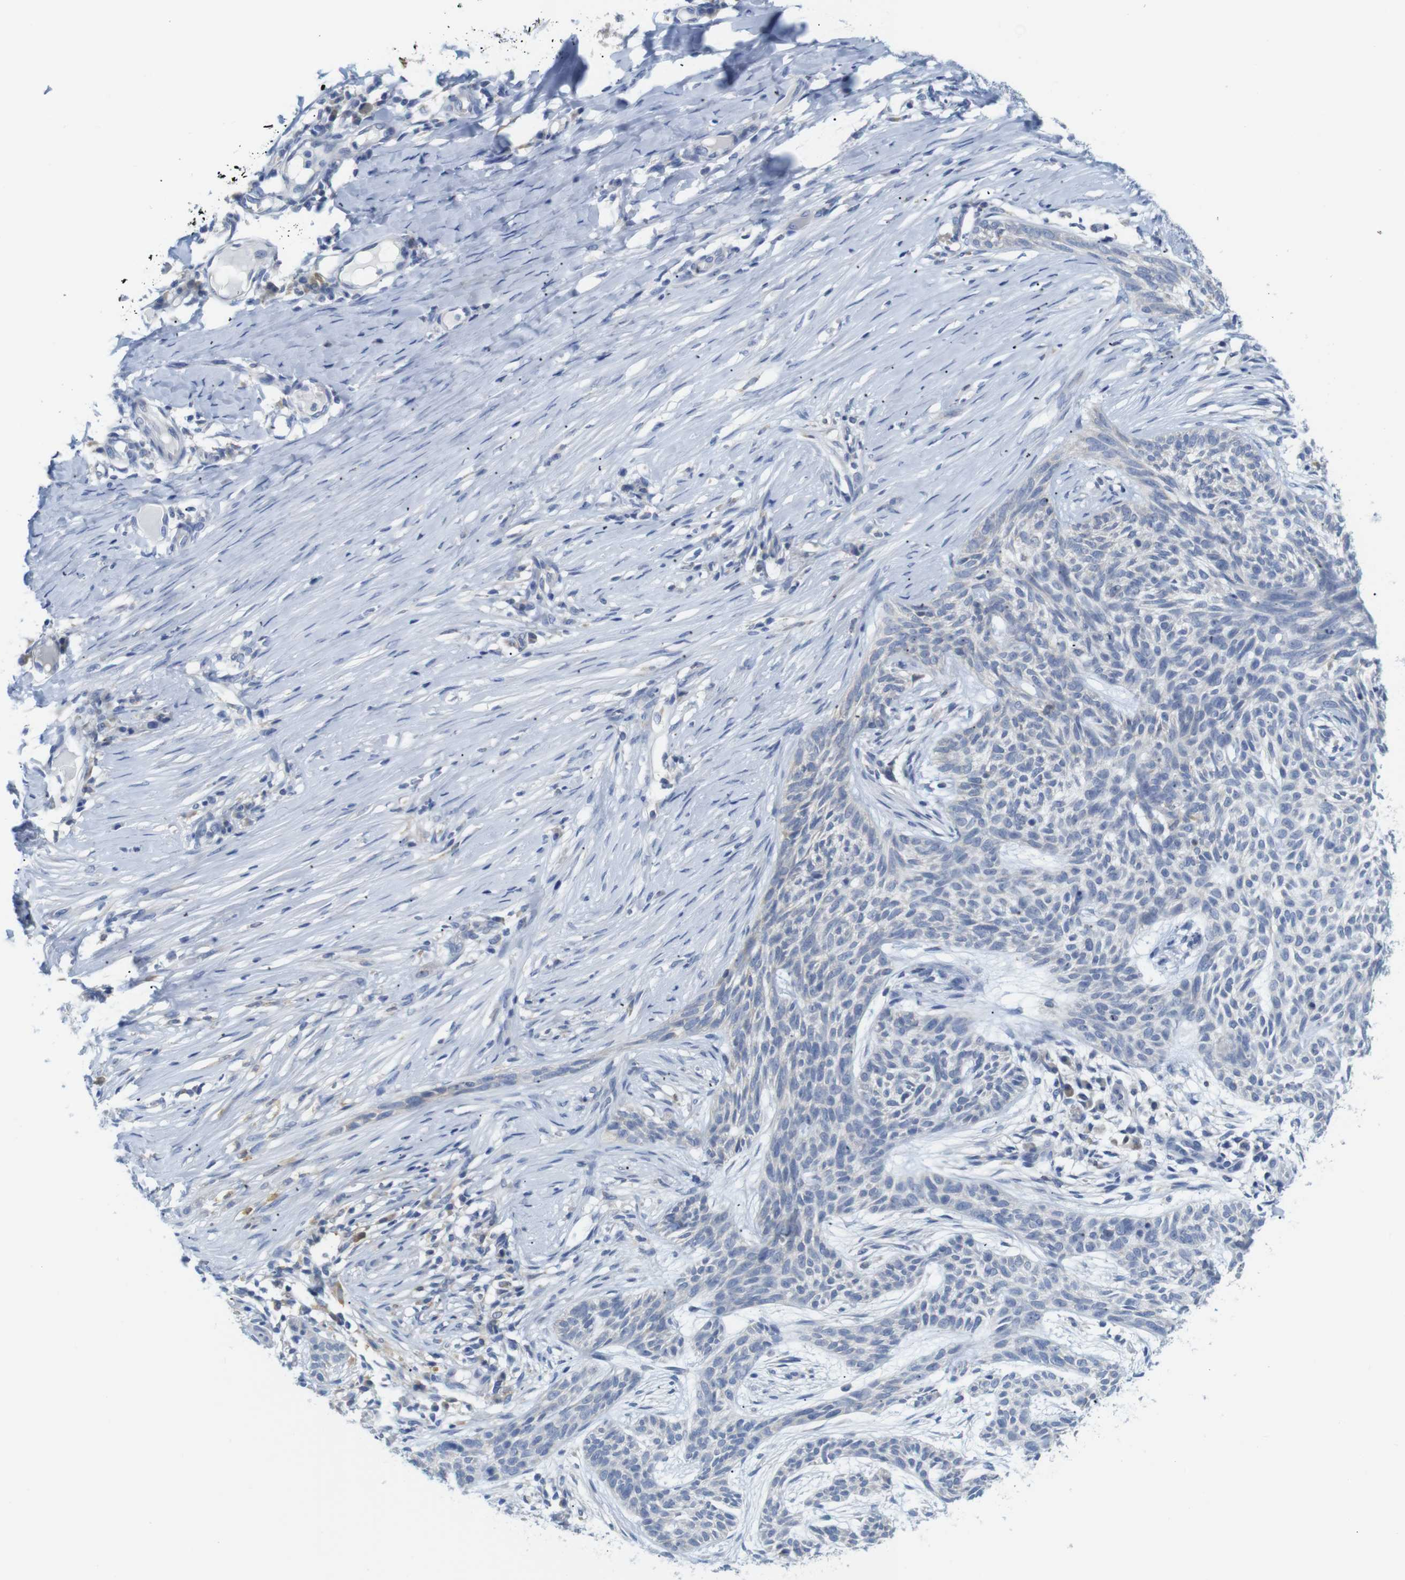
{"staining": {"intensity": "negative", "quantity": "none", "location": "none"}, "tissue": "skin cancer", "cell_type": "Tumor cells", "image_type": "cancer", "snomed": [{"axis": "morphology", "description": "Basal cell carcinoma"}, {"axis": "topography", "description": "Skin"}], "caption": "This is an IHC histopathology image of human skin basal cell carcinoma. There is no staining in tumor cells.", "gene": "NEBL", "patient": {"sex": "female", "age": 59}}